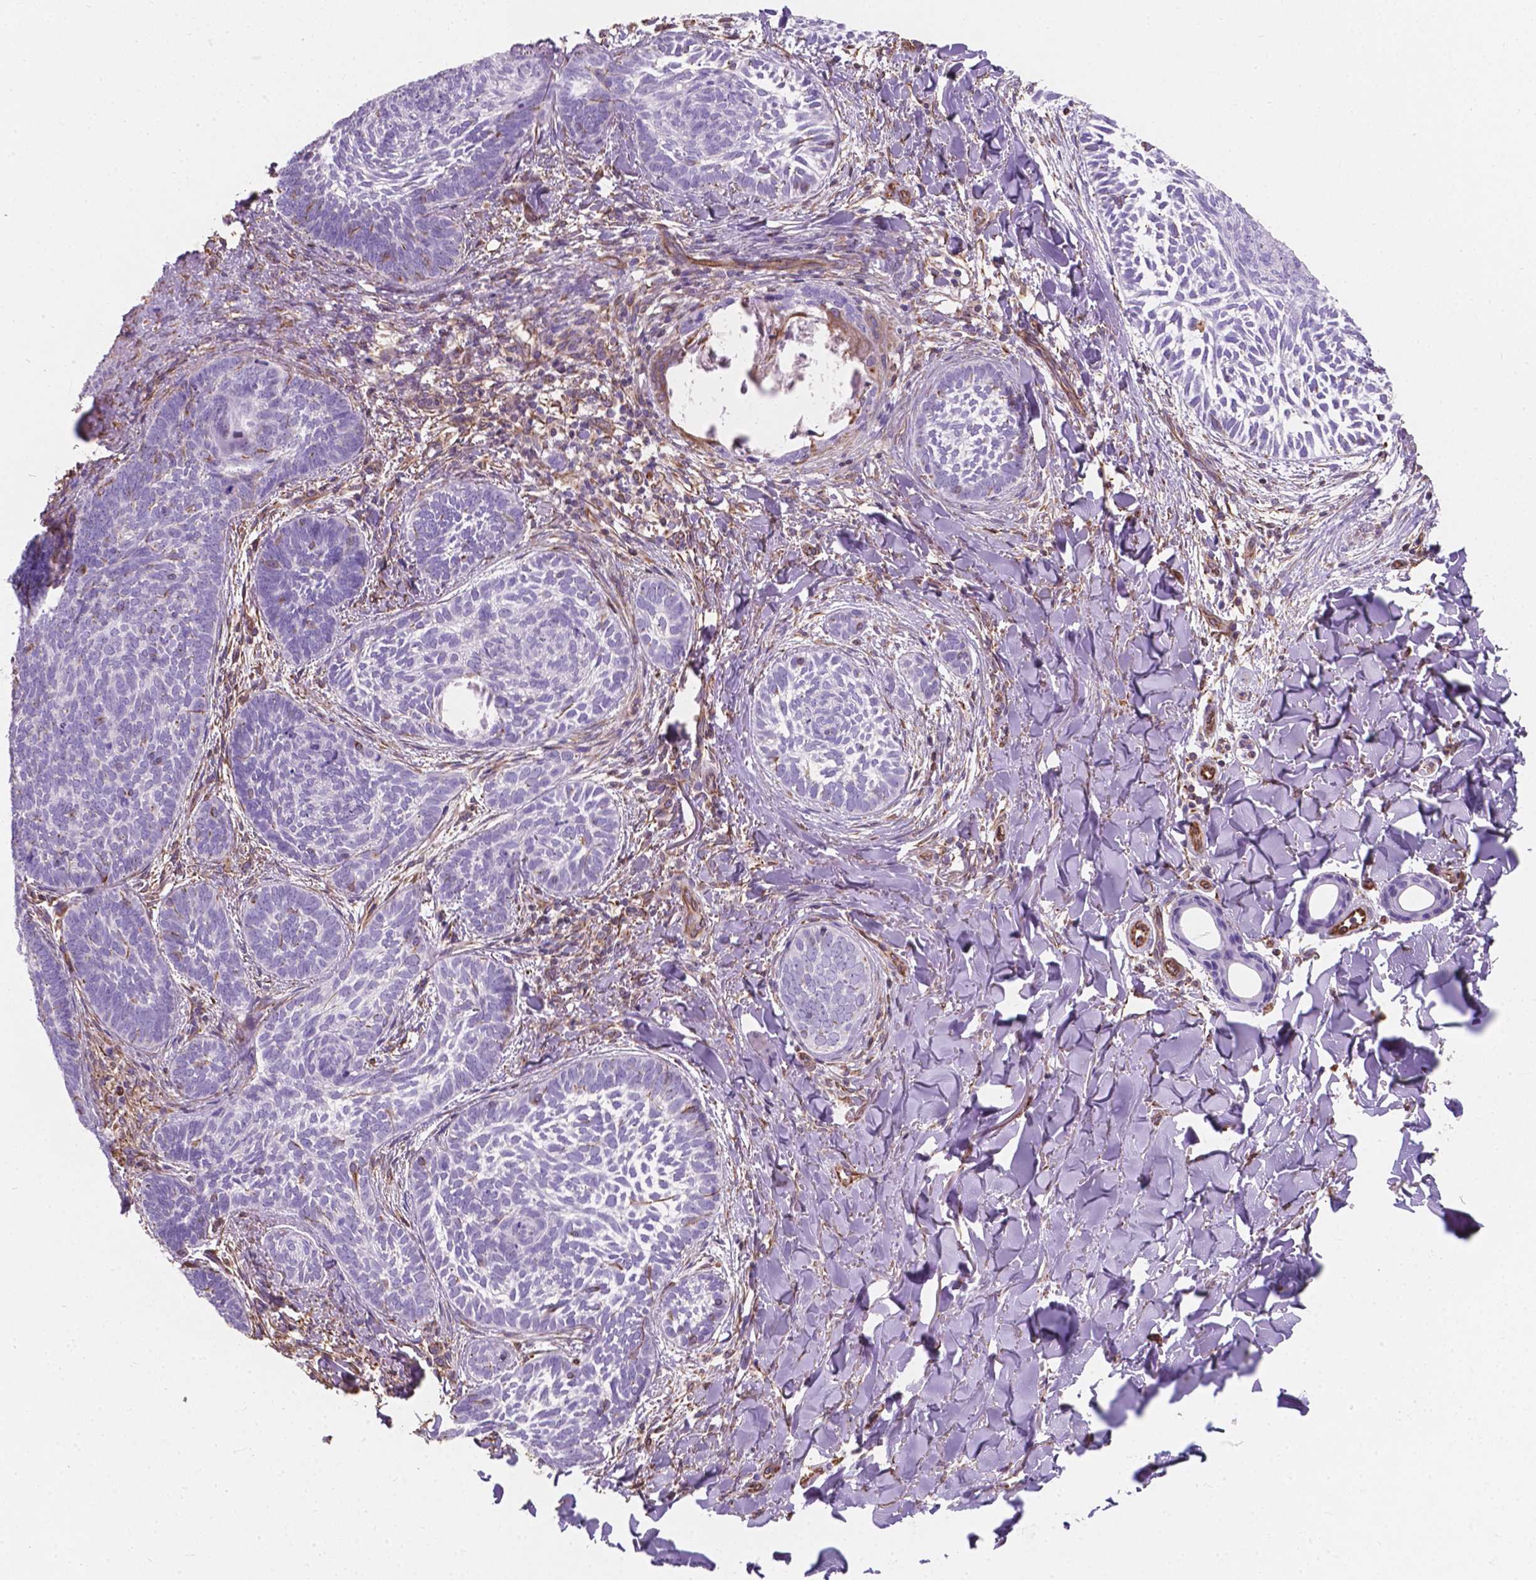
{"staining": {"intensity": "negative", "quantity": "none", "location": "none"}, "tissue": "skin cancer", "cell_type": "Tumor cells", "image_type": "cancer", "snomed": [{"axis": "morphology", "description": "Normal tissue, NOS"}, {"axis": "morphology", "description": "Basal cell carcinoma"}, {"axis": "topography", "description": "Skin"}], "caption": "Human skin cancer stained for a protein using immunohistochemistry (IHC) displays no expression in tumor cells.", "gene": "AMOT", "patient": {"sex": "male", "age": 46}}